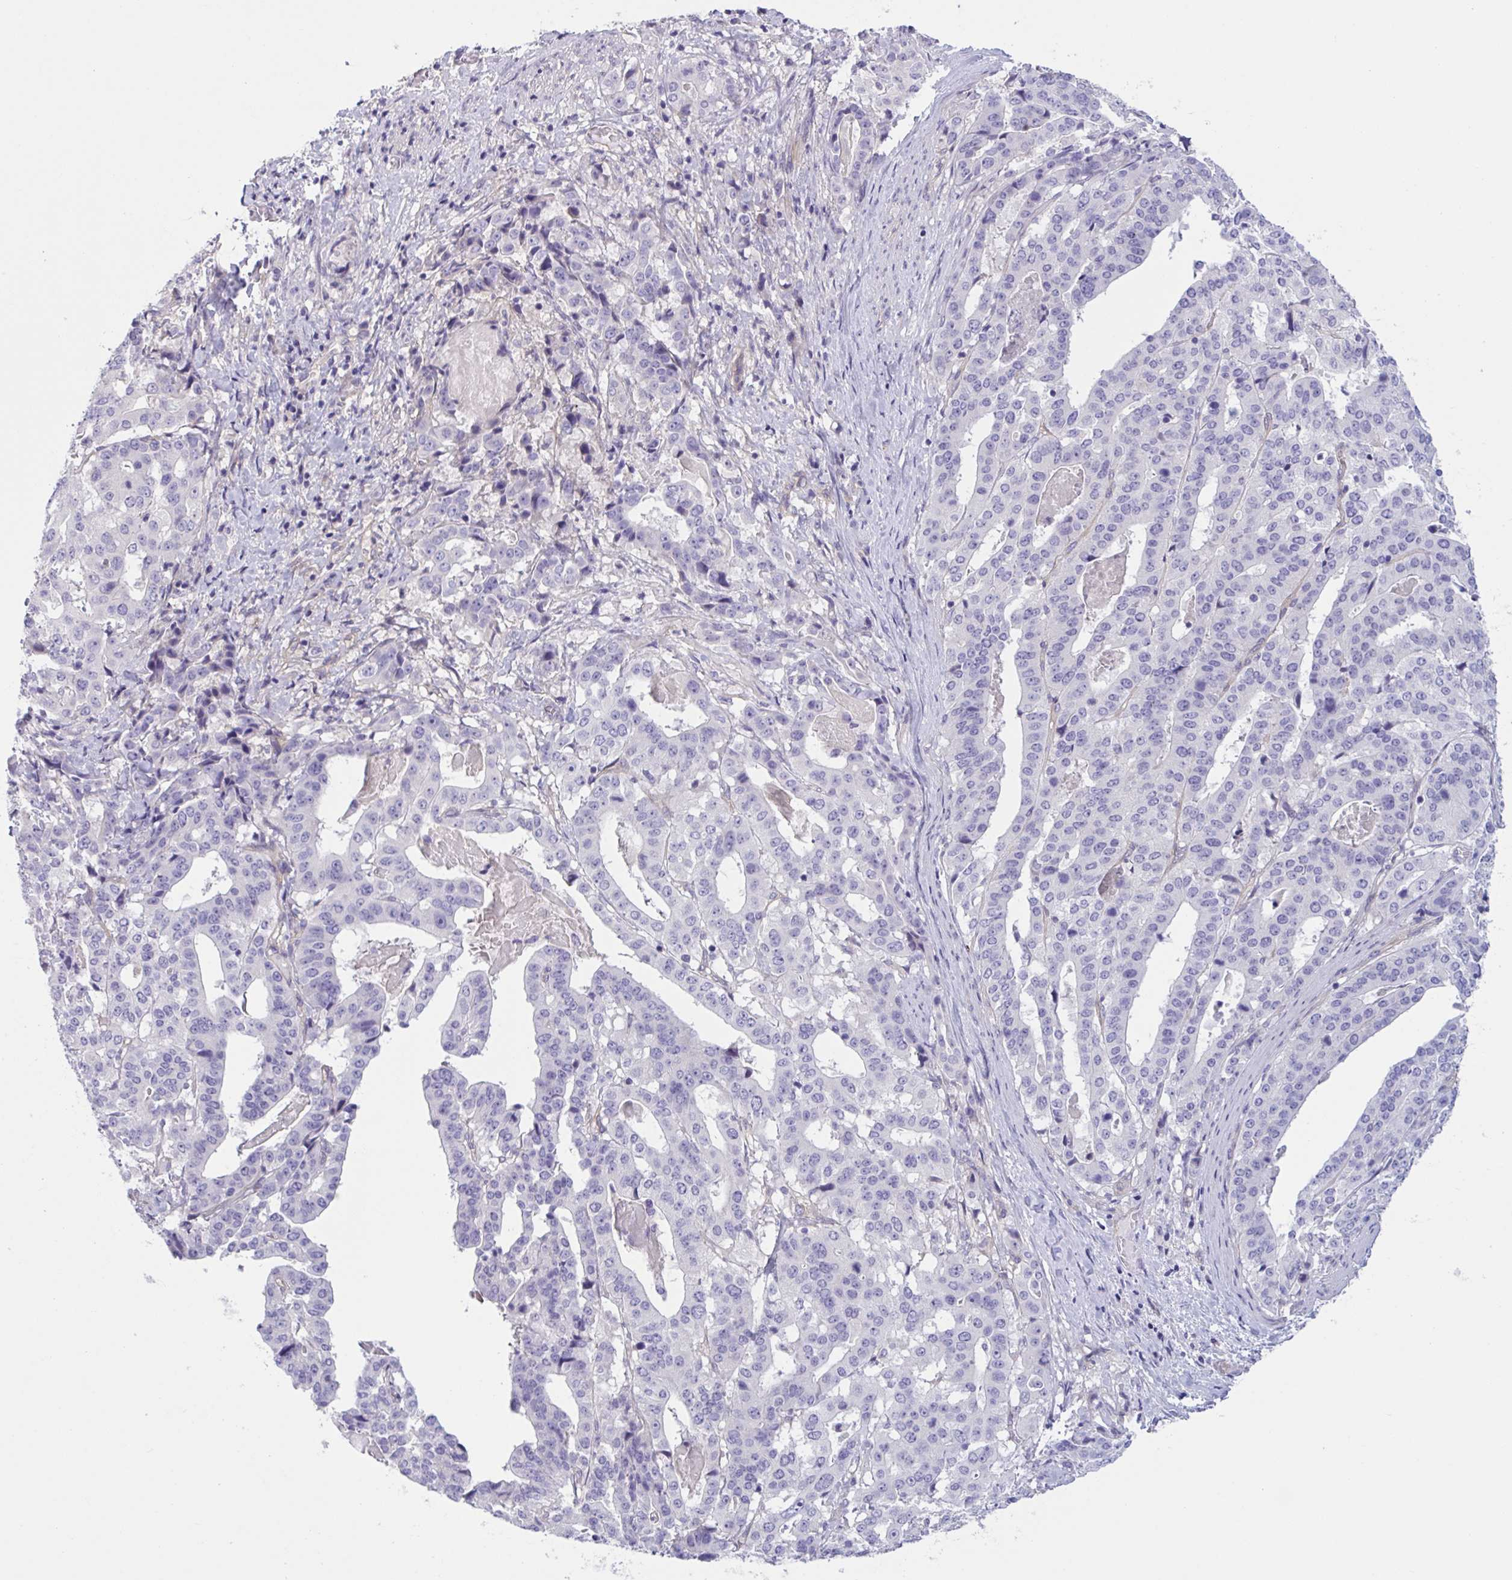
{"staining": {"intensity": "negative", "quantity": "none", "location": "none"}, "tissue": "stomach cancer", "cell_type": "Tumor cells", "image_type": "cancer", "snomed": [{"axis": "morphology", "description": "Adenocarcinoma, NOS"}, {"axis": "topography", "description": "Stomach"}], "caption": "Histopathology image shows no significant protein expression in tumor cells of stomach adenocarcinoma. (Stains: DAB IHC with hematoxylin counter stain, Microscopy: brightfield microscopy at high magnification).", "gene": "TTC7B", "patient": {"sex": "male", "age": 48}}